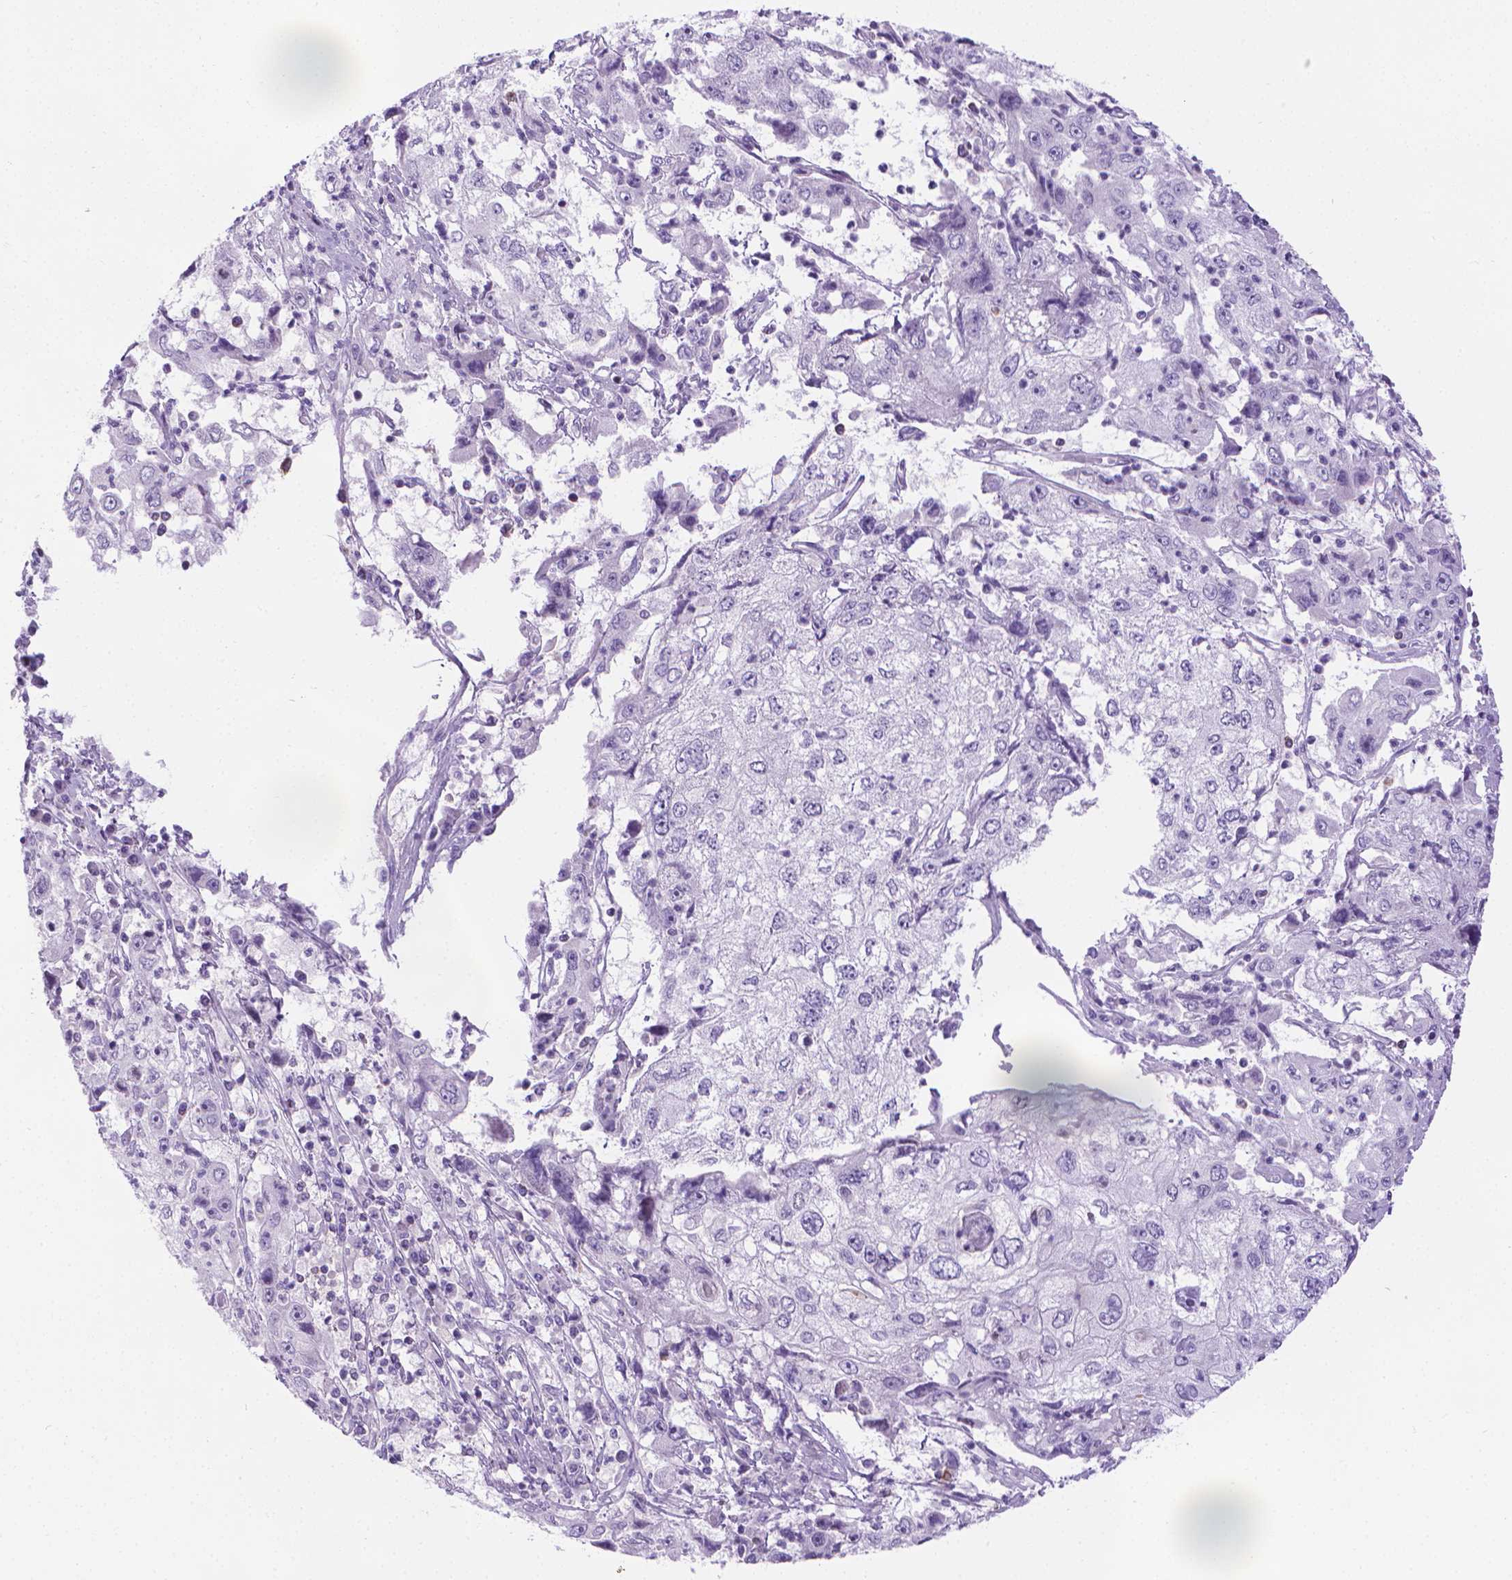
{"staining": {"intensity": "negative", "quantity": "none", "location": "none"}, "tissue": "cervical cancer", "cell_type": "Tumor cells", "image_type": "cancer", "snomed": [{"axis": "morphology", "description": "Squamous cell carcinoma, NOS"}, {"axis": "topography", "description": "Cervix"}], "caption": "IHC of human squamous cell carcinoma (cervical) shows no expression in tumor cells.", "gene": "SPAG6", "patient": {"sex": "female", "age": 36}}